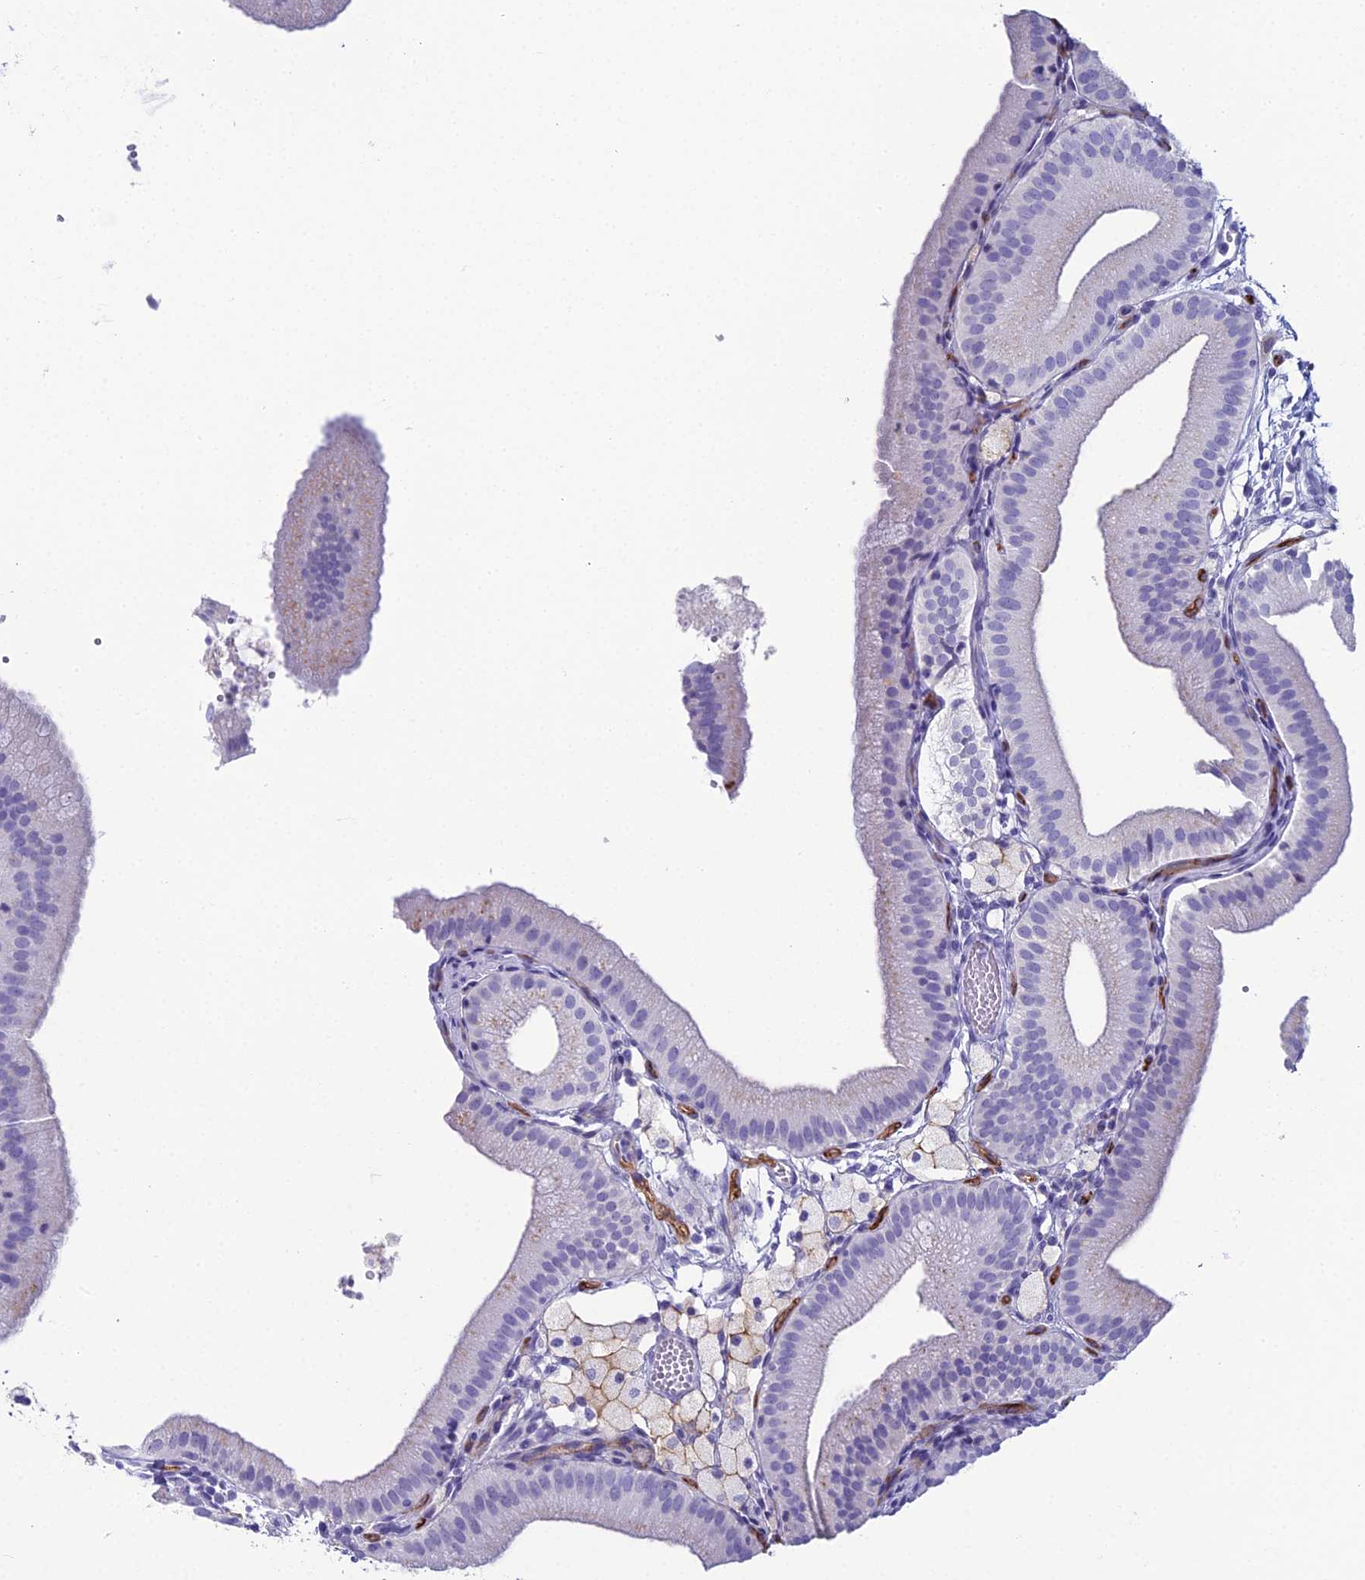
{"staining": {"intensity": "negative", "quantity": "none", "location": "none"}, "tissue": "gallbladder", "cell_type": "Glandular cells", "image_type": "normal", "snomed": [{"axis": "morphology", "description": "Normal tissue, NOS"}, {"axis": "topography", "description": "Gallbladder"}], "caption": "Immunohistochemistry (IHC) photomicrograph of normal gallbladder stained for a protein (brown), which displays no positivity in glandular cells.", "gene": "ACE", "patient": {"sex": "male", "age": 55}}